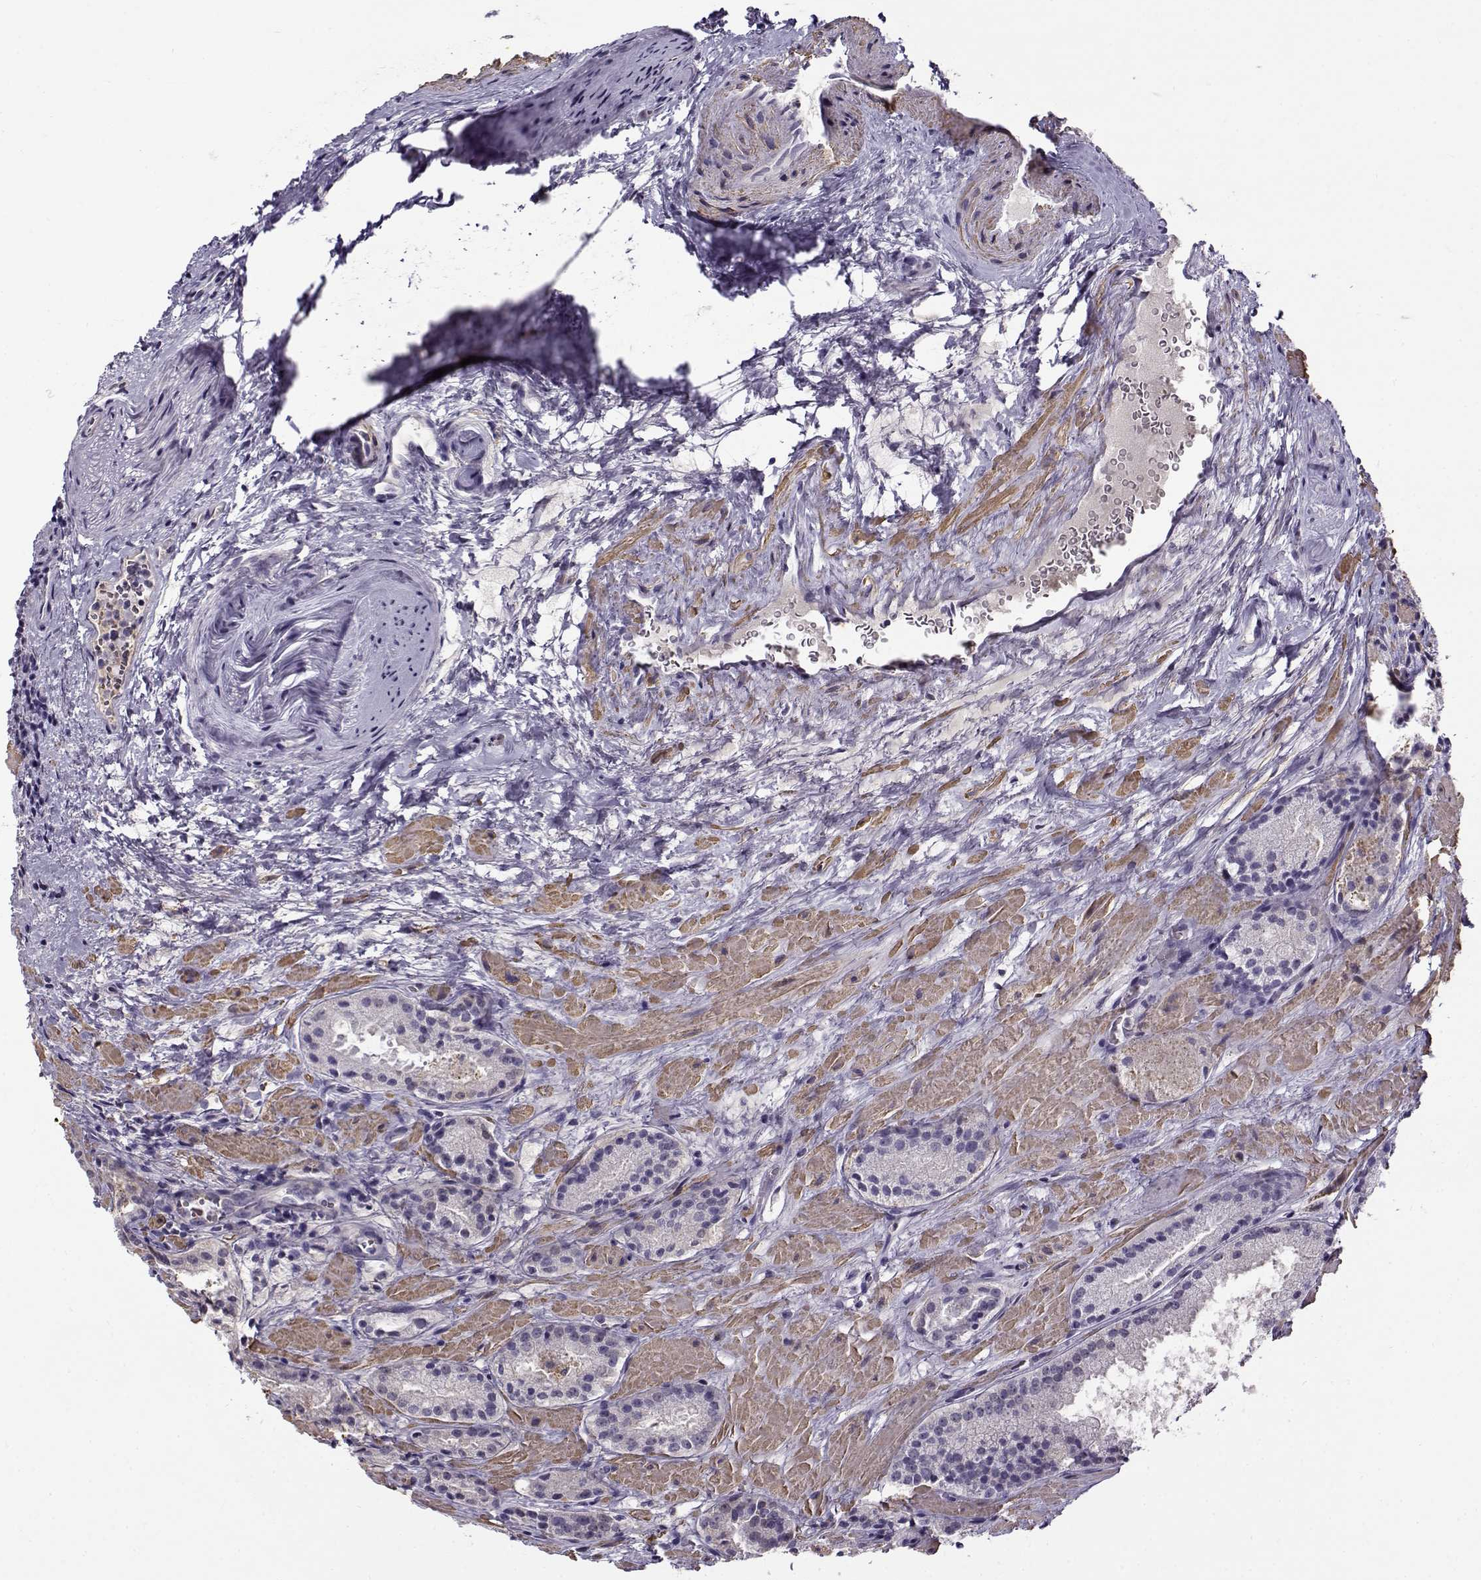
{"staining": {"intensity": "negative", "quantity": "none", "location": "none"}, "tissue": "prostate cancer", "cell_type": "Tumor cells", "image_type": "cancer", "snomed": [{"axis": "morphology", "description": "Adenocarcinoma, NOS"}, {"axis": "morphology", "description": "Adenocarcinoma, High grade"}, {"axis": "topography", "description": "Prostate"}], "caption": "Micrograph shows no significant protein expression in tumor cells of adenocarcinoma (prostate).", "gene": "UCP3", "patient": {"sex": "male", "age": 62}}